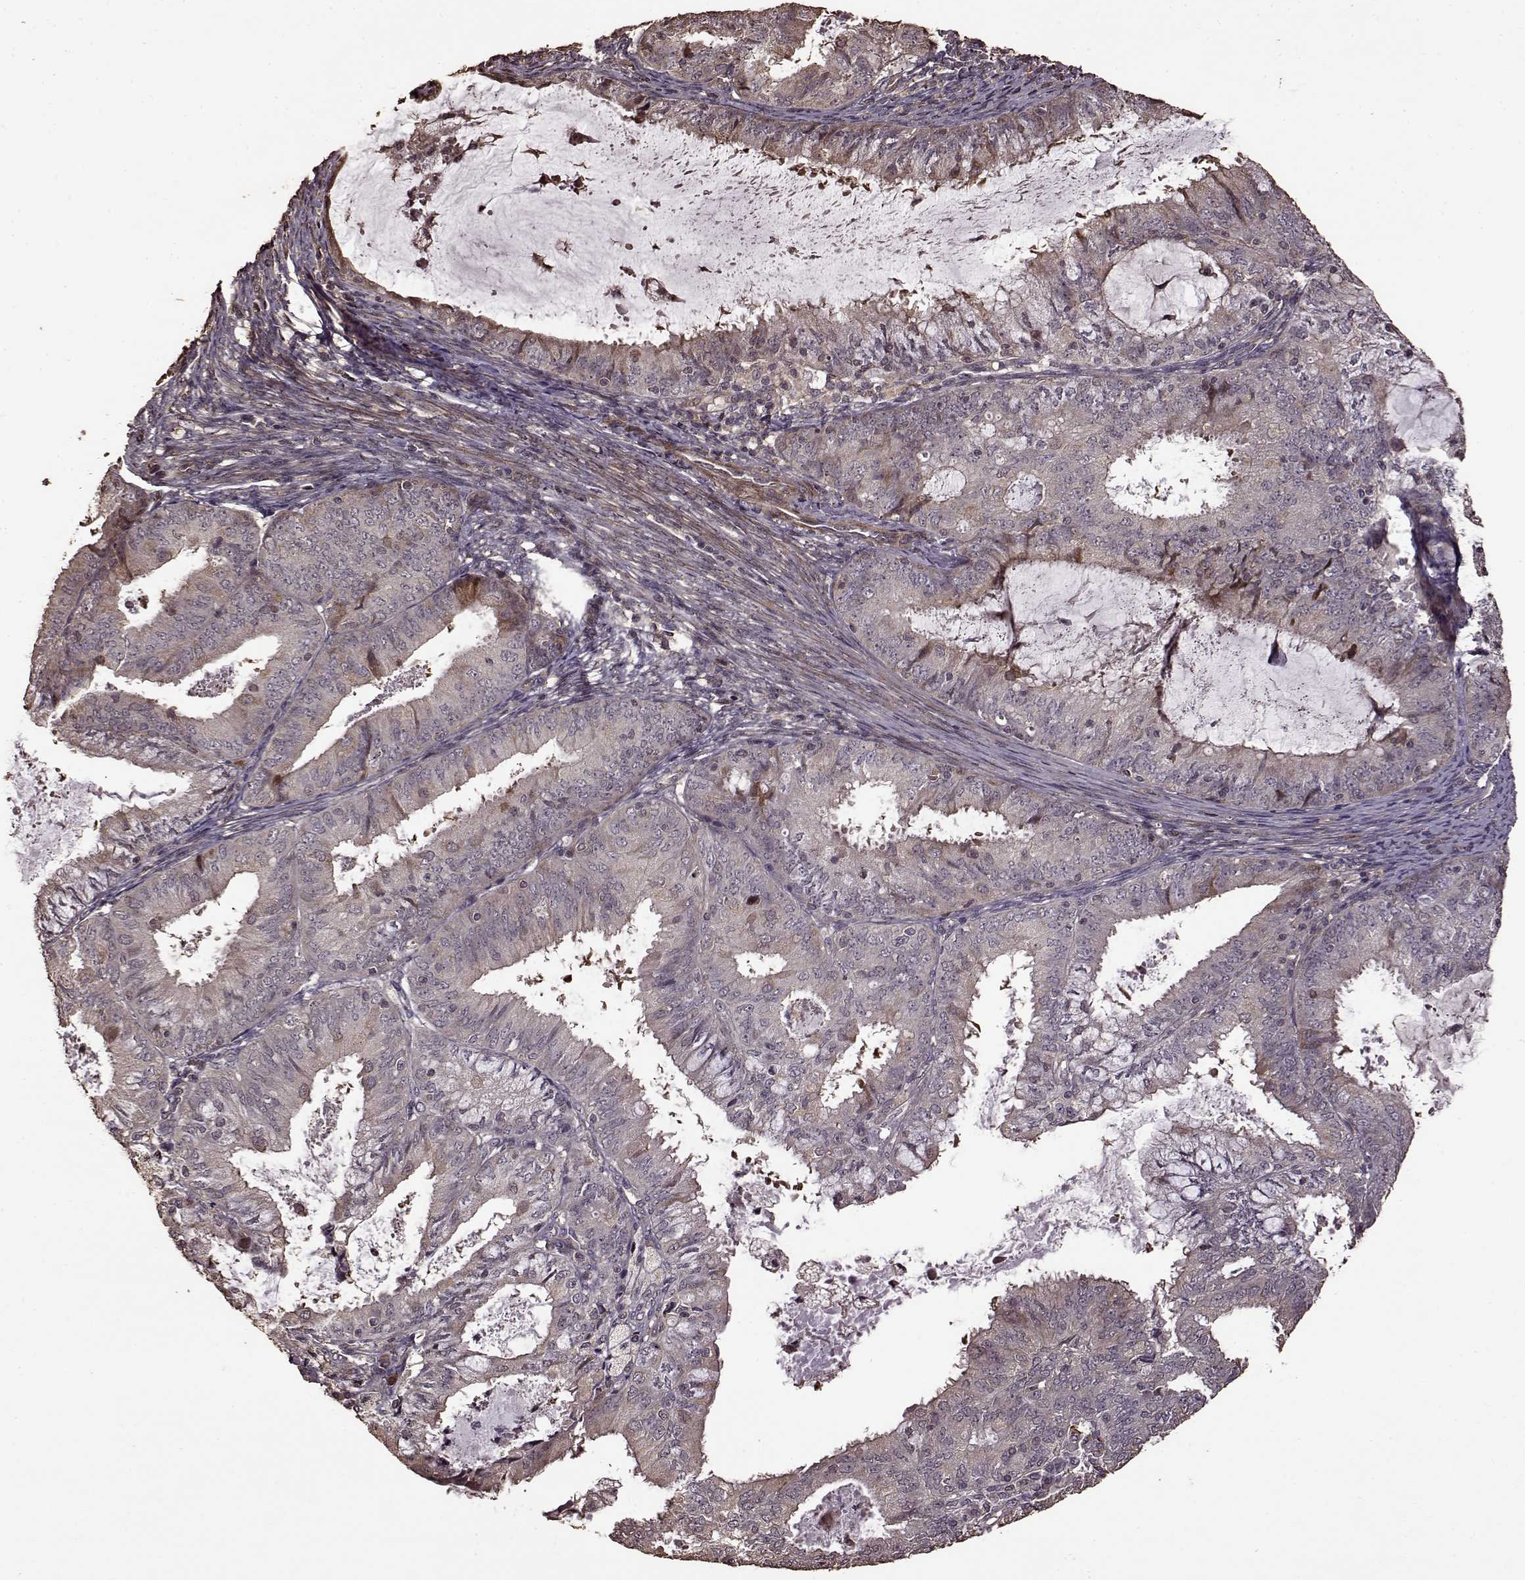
{"staining": {"intensity": "weak", "quantity": "<25%", "location": "cytoplasmic/membranous"}, "tissue": "endometrial cancer", "cell_type": "Tumor cells", "image_type": "cancer", "snomed": [{"axis": "morphology", "description": "Adenocarcinoma, NOS"}, {"axis": "topography", "description": "Endometrium"}], "caption": "Tumor cells show no significant positivity in endometrial adenocarcinoma.", "gene": "FBXW11", "patient": {"sex": "female", "age": 57}}